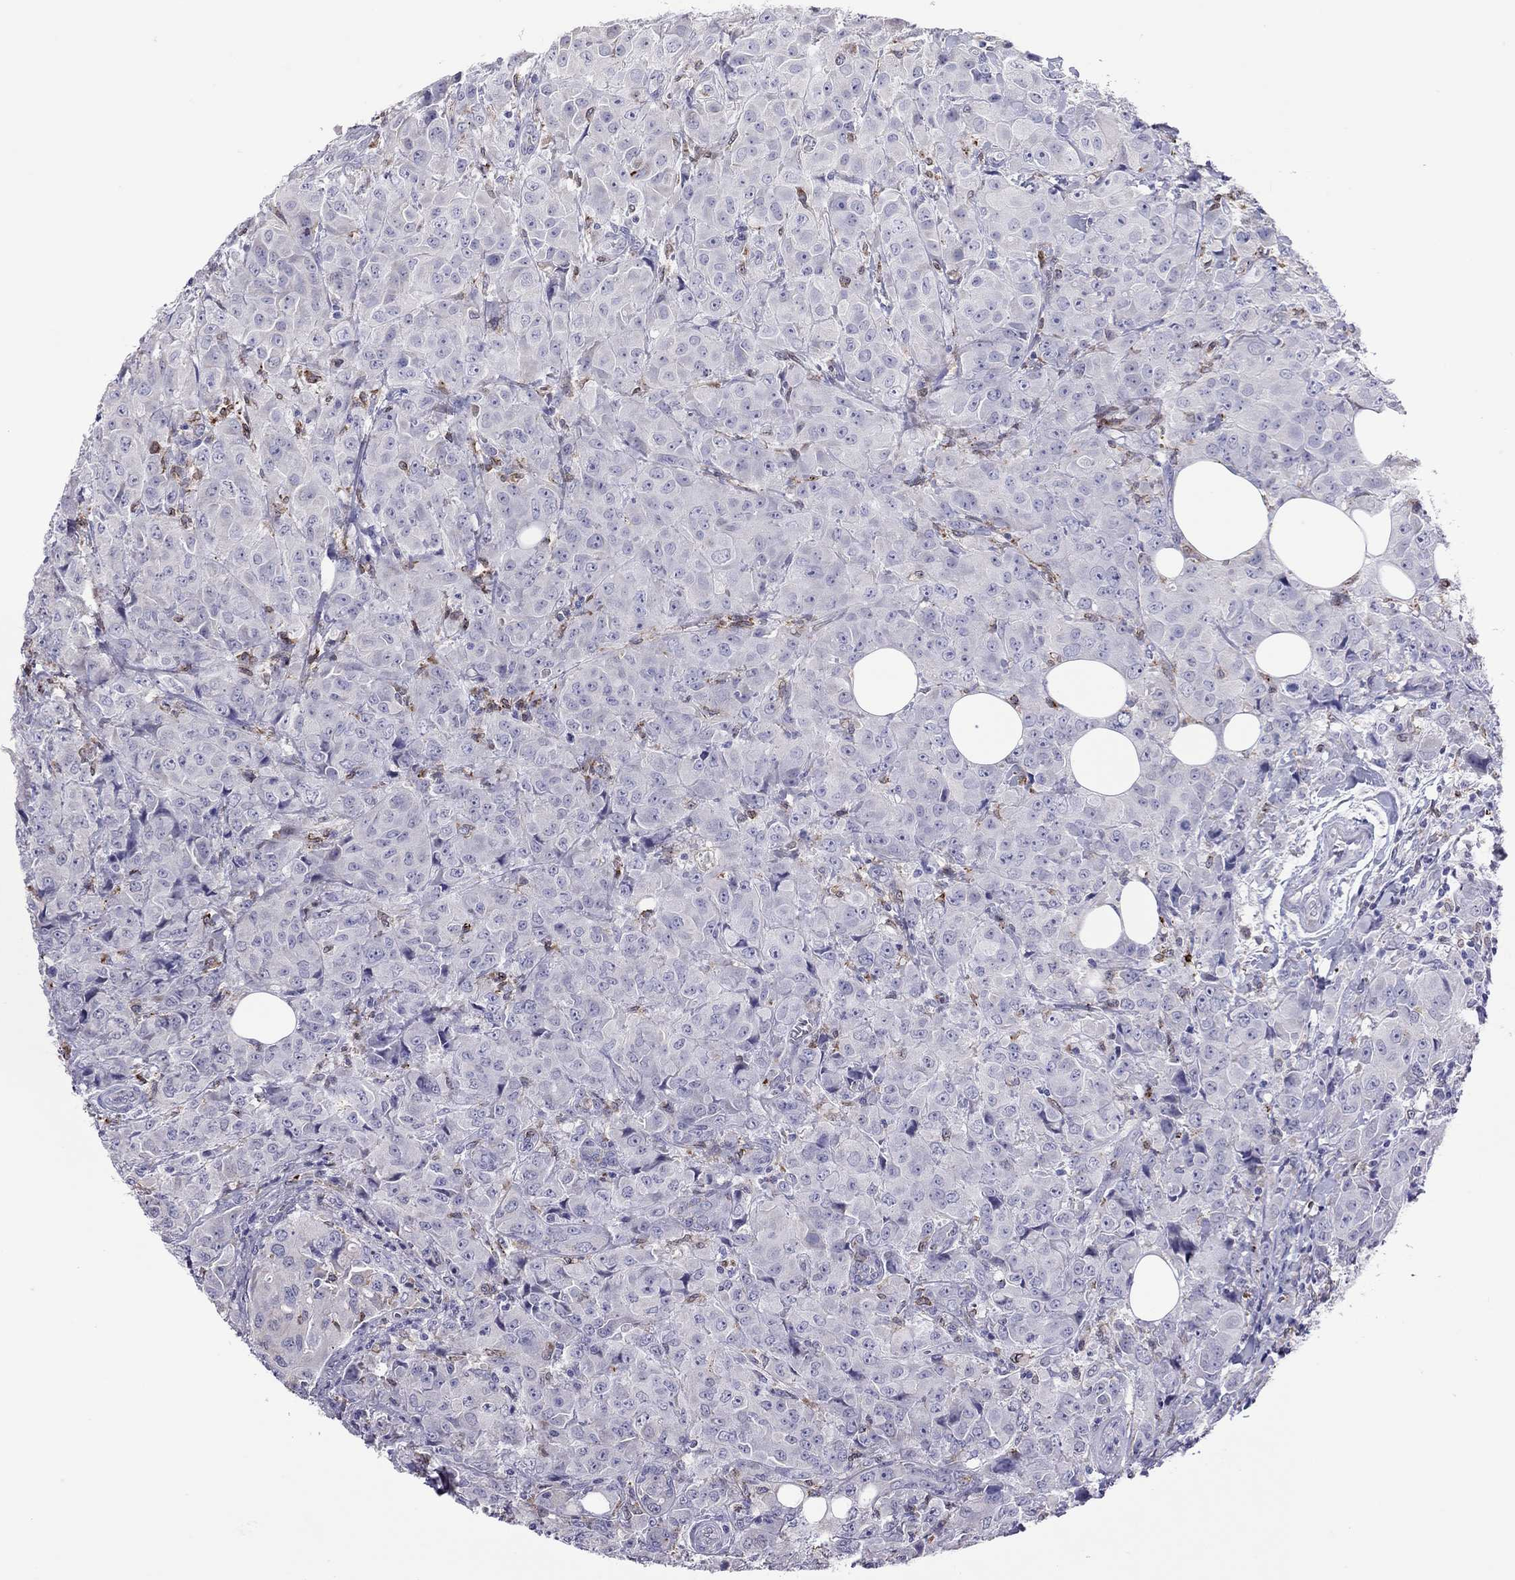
{"staining": {"intensity": "negative", "quantity": "none", "location": "none"}, "tissue": "breast cancer", "cell_type": "Tumor cells", "image_type": "cancer", "snomed": [{"axis": "morphology", "description": "Duct carcinoma"}, {"axis": "topography", "description": "Breast"}], "caption": "Immunohistochemistry micrograph of human infiltrating ductal carcinoma (breast) stained for a protein (brown), which reveals no staining in tumor cells.", "gene": "ADORA2A", "patient": {"sex": "female", "age": 43}}